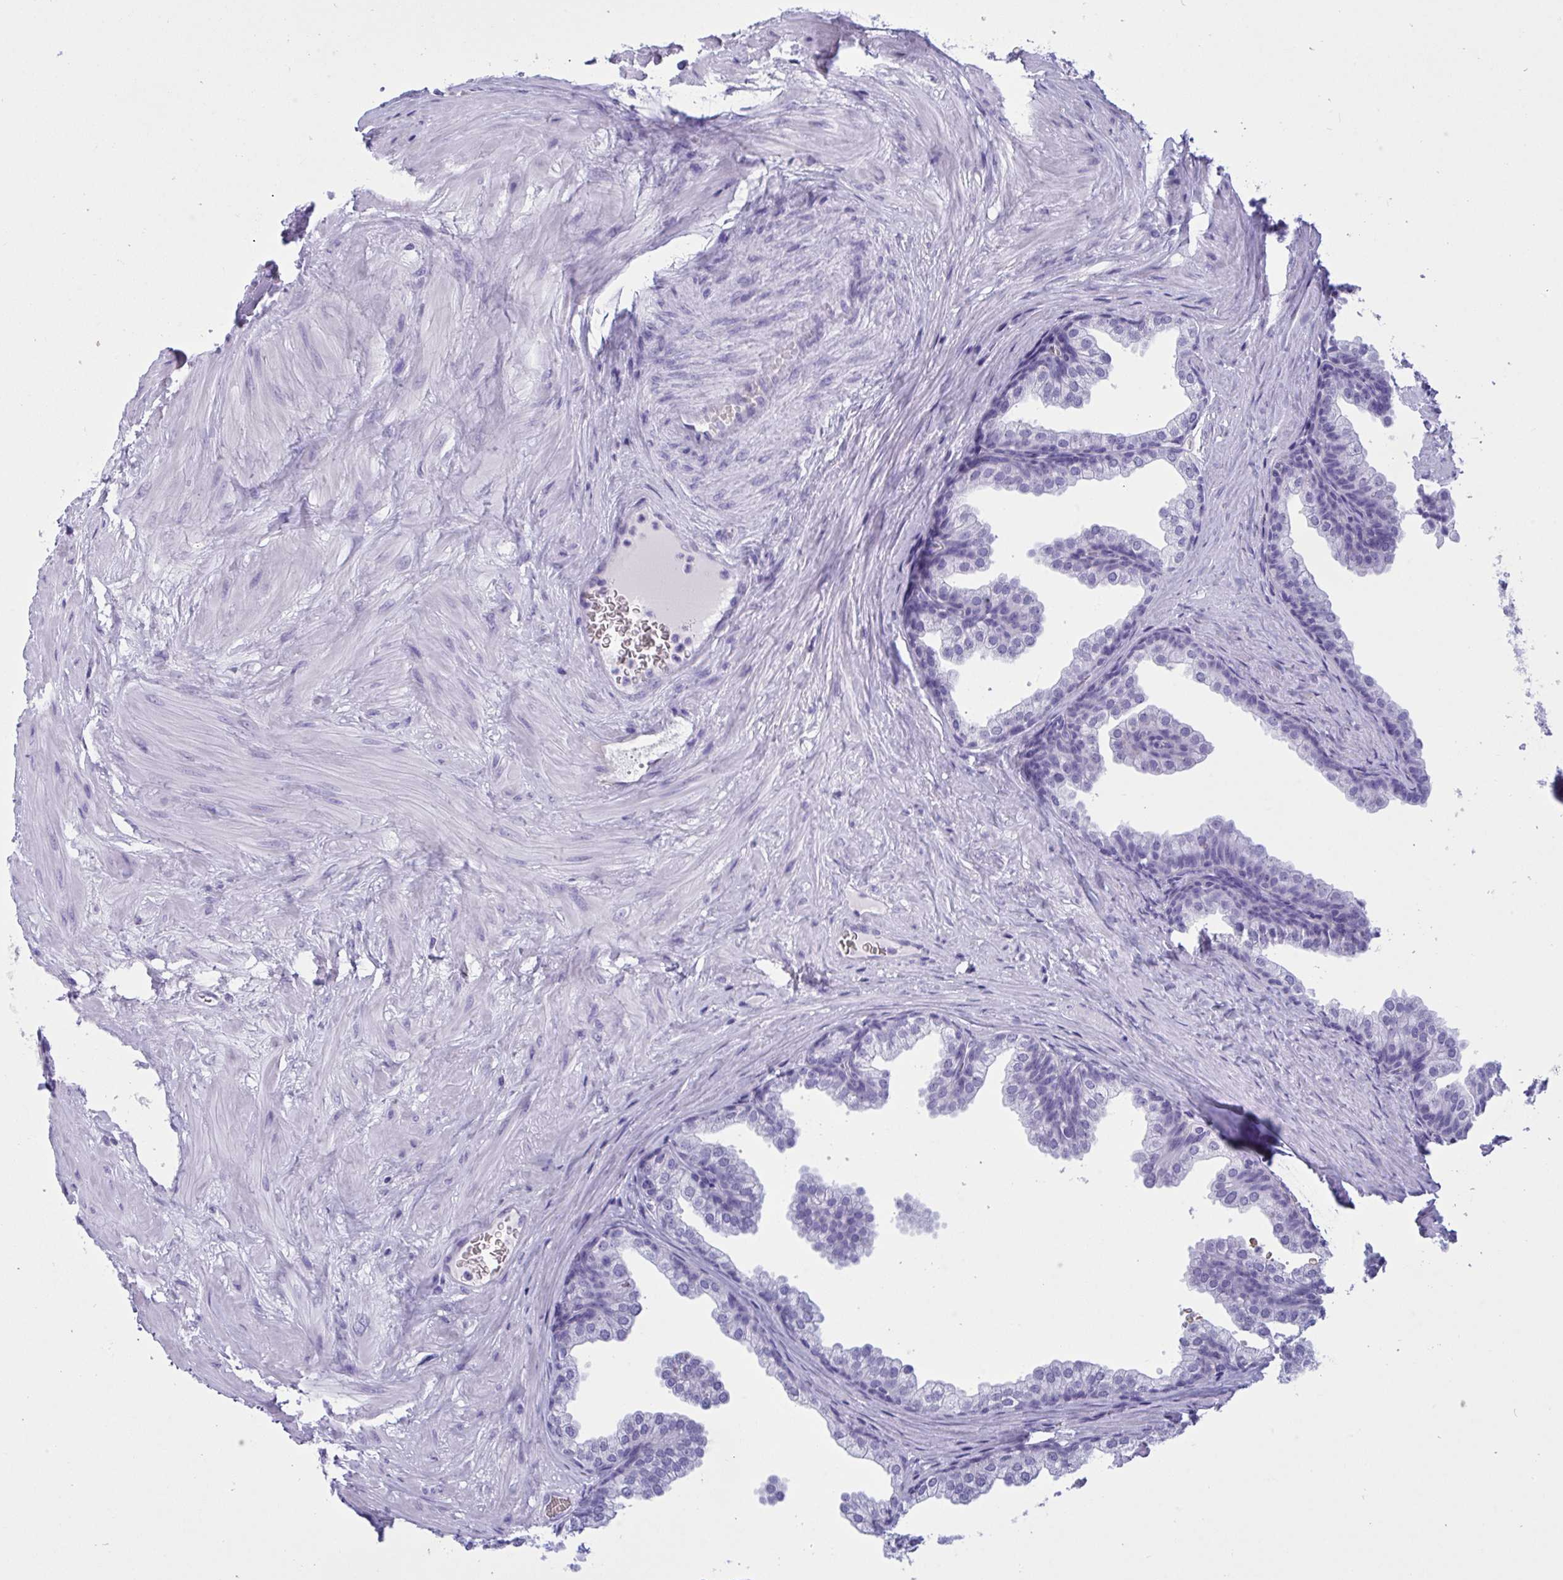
{"staining": {"intensity": "negative", "quantity": "none", "location": "none"}, "tissue": "prostate", "cell_type": "Glandular cells", "image_type": "normal", "snomed": [{"axis": "morphology", "description": "Normal tissue, NOS"}, {"axis": "topography", "description": "Prostate"}], "caption": "Immunohistochemistry (IHC) of normal human prostate demonstrates no staining in glandular cells. (DAB immunohistochemistry with hematoxylin counter stain).", "gene": "SLC2A1", "patient": {"sex": "male", "age": 37}}